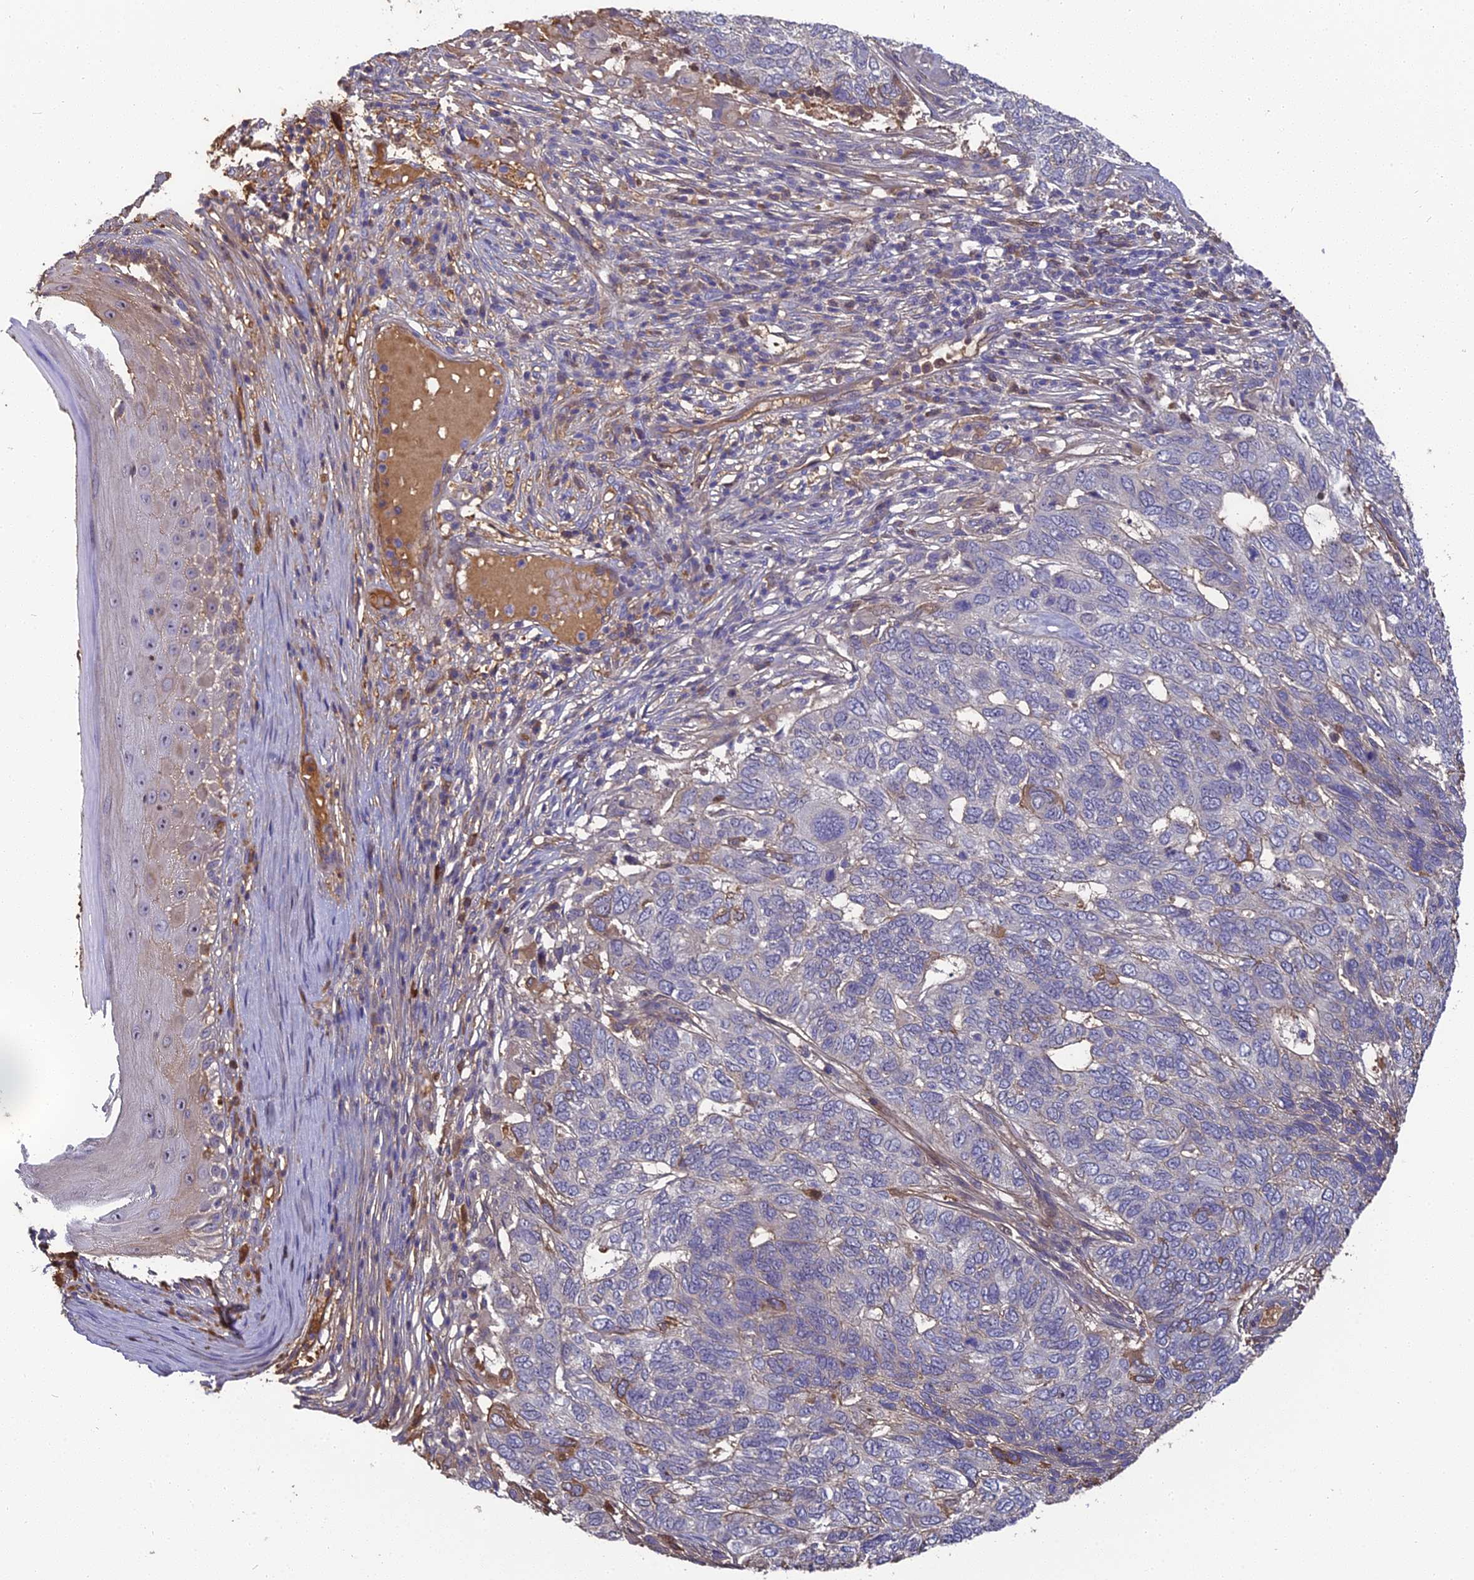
{"staining": {"intensity": "moderate", "quantity": "<25%", "location": "cytoplasmic/membranous"}, "tissue": "skin cancer", "cell_type": "Tumor cells", "image_type": "cancer", "snomed": [{"axis": "morphology", "description": "Basal cell carcinoma"}, {"axis": "topography", "description": "Skin"}], "caption": "Protein staining of skin basal cell carcinoma tissue shows moderate cytoplasmic/membranous expression in approximately <25% of tumor cells.", "gene": "ERMAP", "patient": {"sex": "female", "age": 65}}